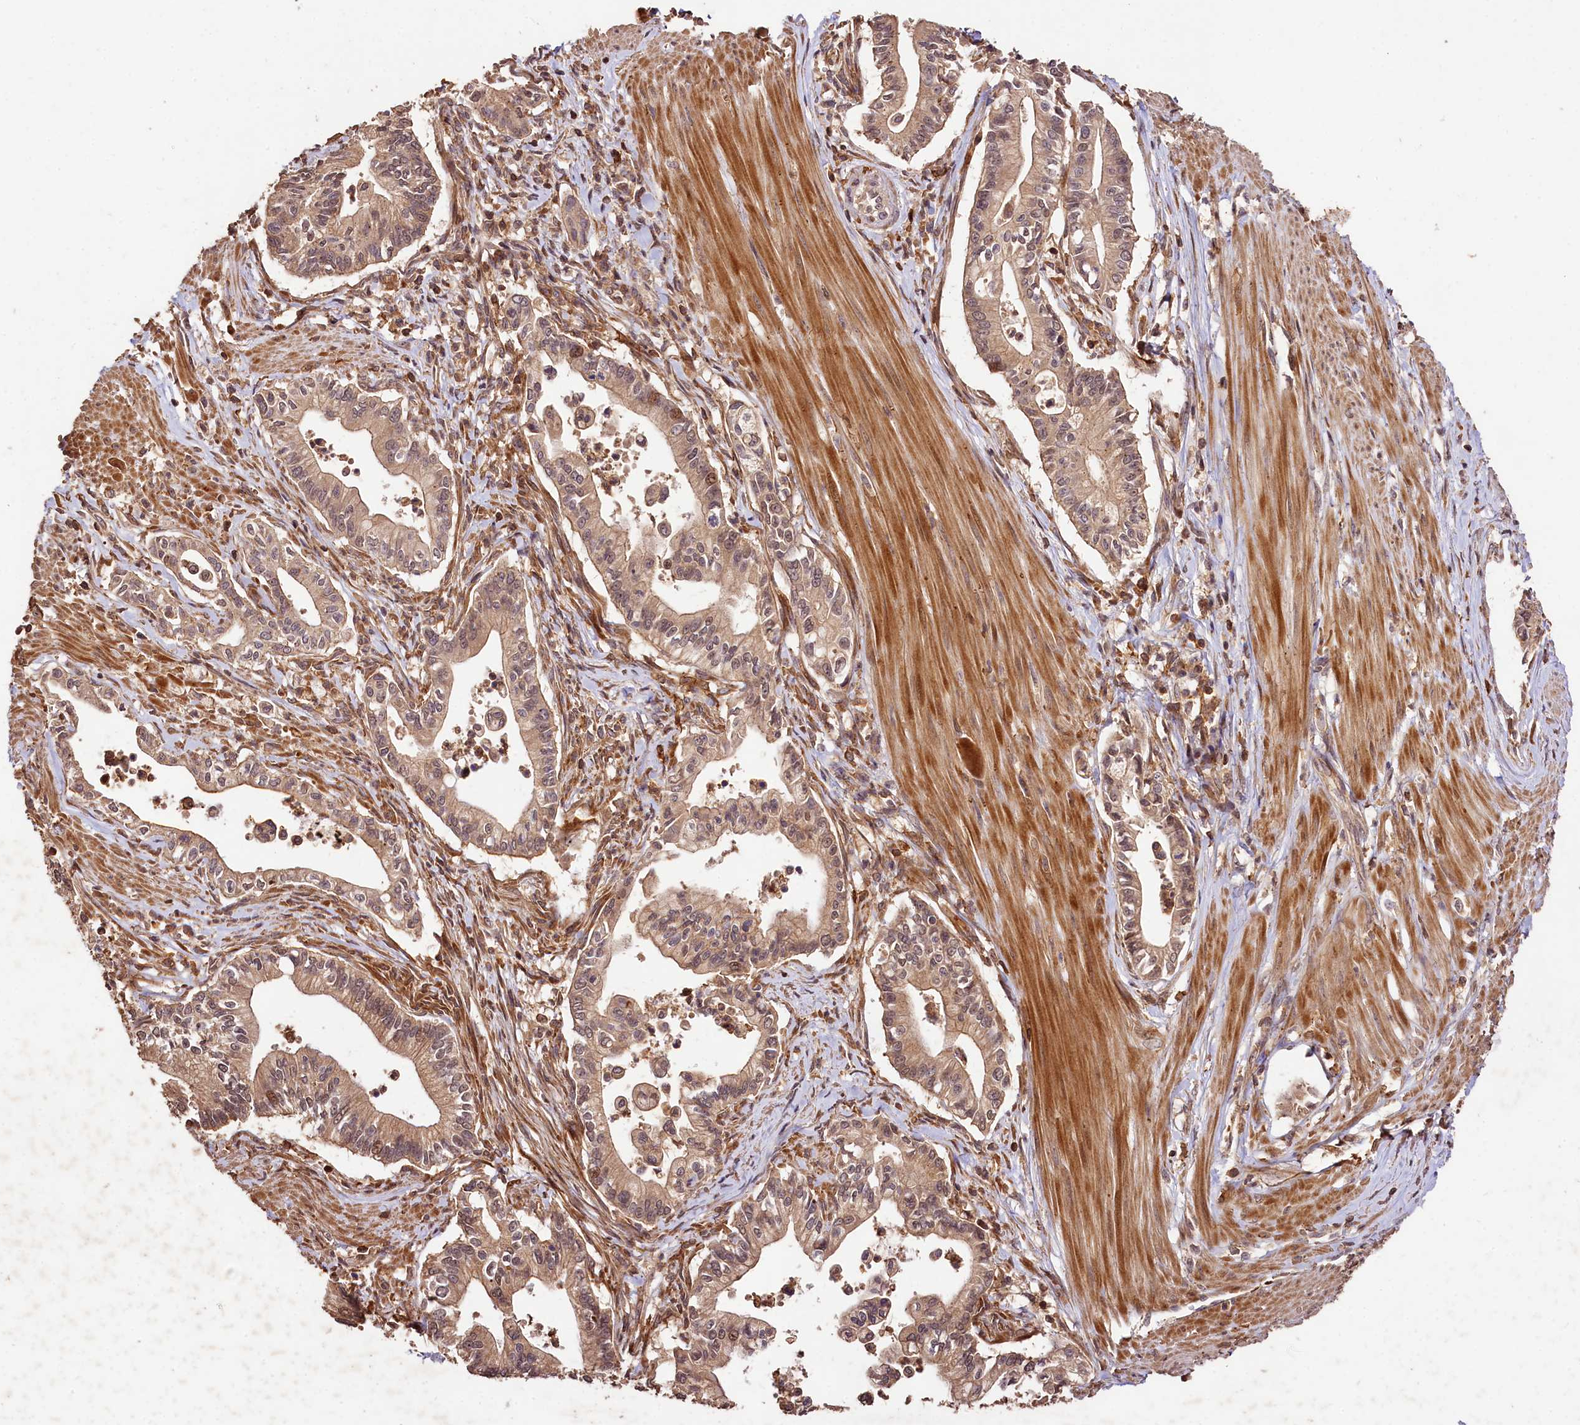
{"staining": {"intensity": "weak", "quantity": ">75%", "location": "cytoplasmic/membranous,nuclear"}, "tissue": "pancreatic cancer", "cell_type": "Tumor cells", "image_type": "cancer", "snomed": [{"axis": "morphology", "description": "Adenocarcinoma, NOS"}, {"axis": "topography", "description": "Pancreas"}], "caption": "The micrograph demonstrates staining of pancreatic cancer, revealing weak cytoplasmic/membranous and nuclear protein staining (brown color) within tumor cells.", "gene": "KPTN", "patient": {"sex": "male", "age": 78}}